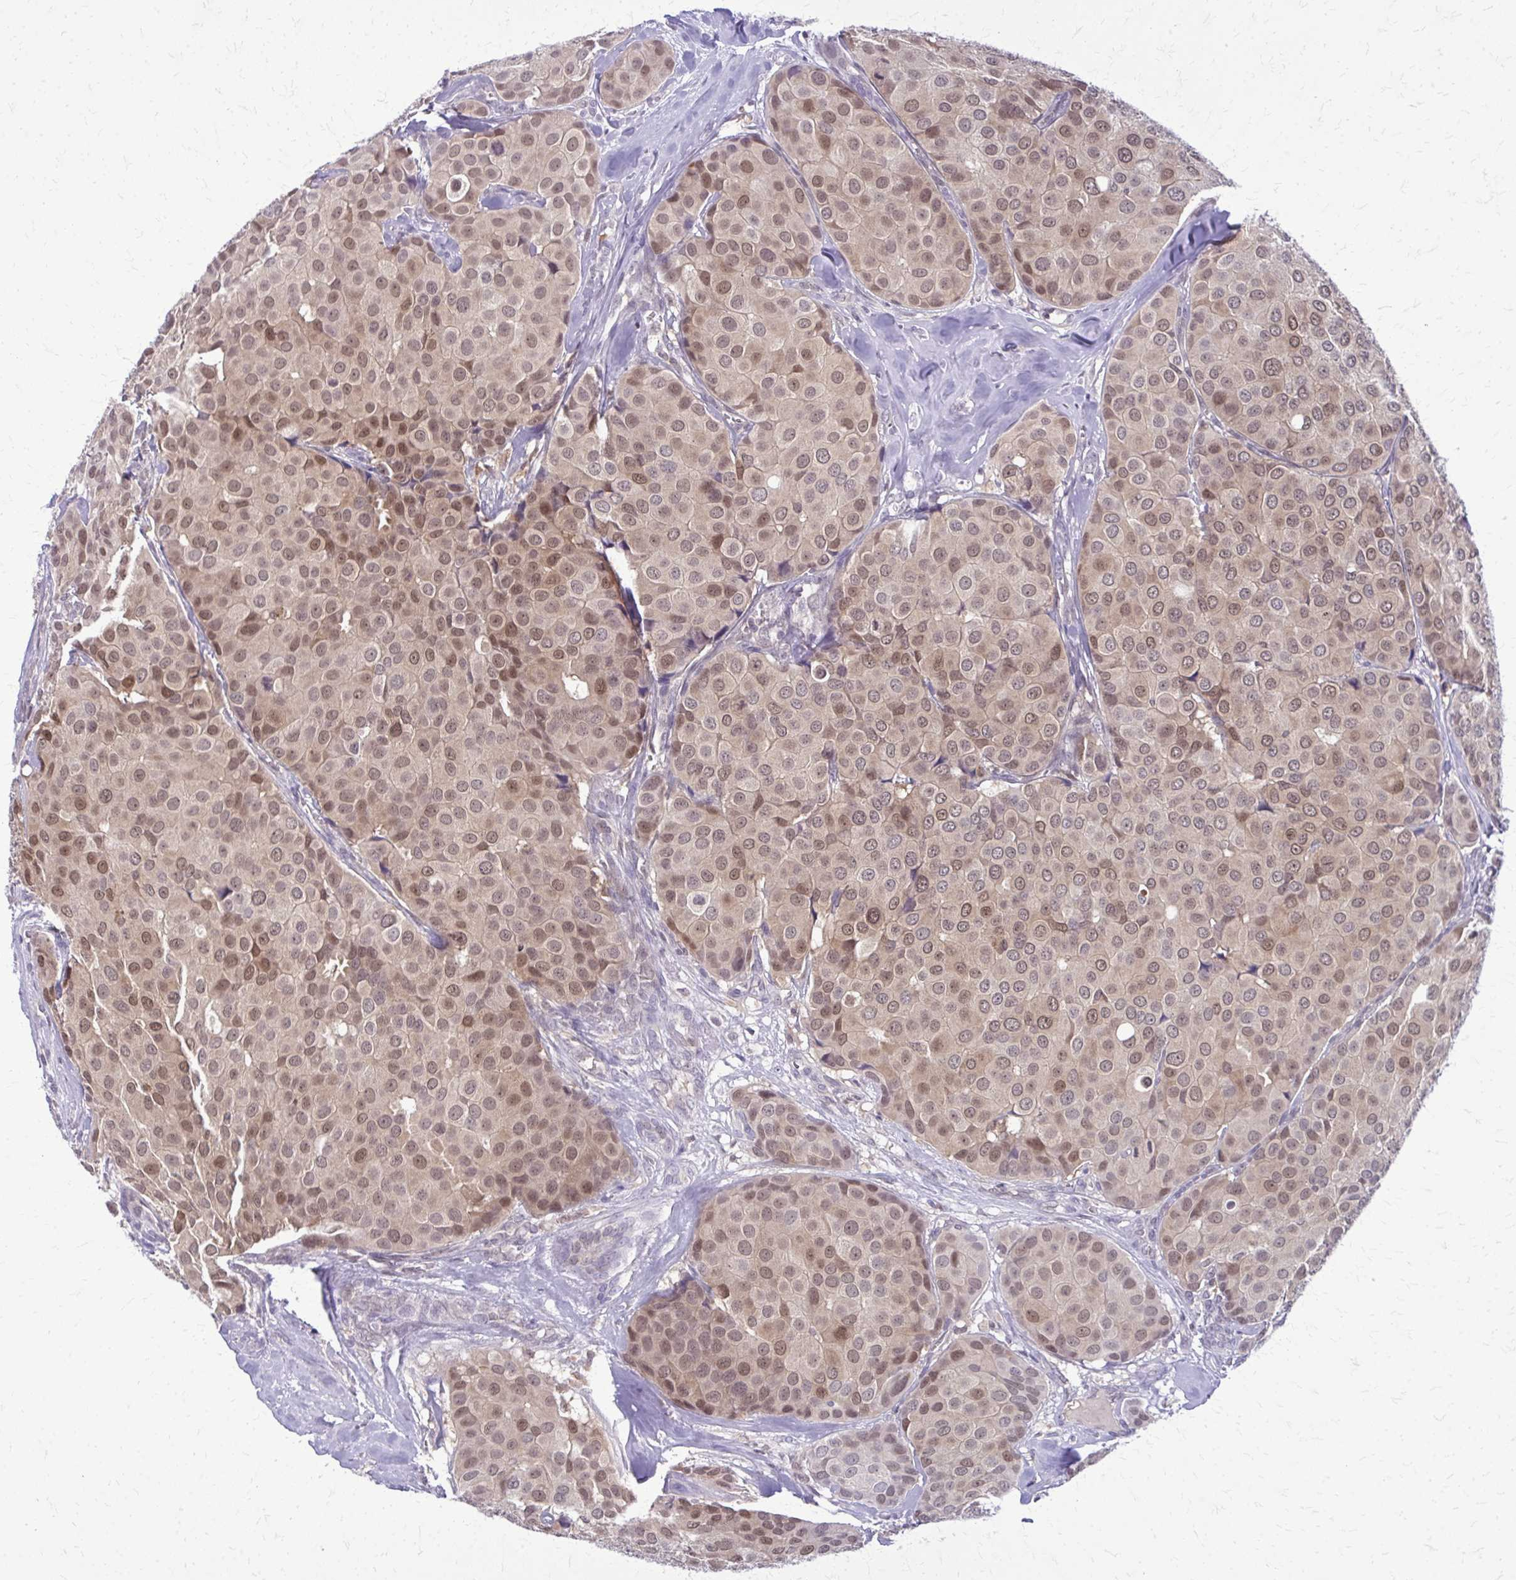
{"staining": {"intensity": "moderate", "quantity": ">75%", "location": "nuclear"}, "tissue": "breast cancer", "cell_type": "Tumor cells", "image_type": "cancer", "snomed": [{"axis": "morphology", "description": "Duct carcinoma"}, {"axis": "topography", "description": "Breast"}], "caption": "Brown immunohistochemical staining in human intraductal carcinoma (breast) exhibits moderate nuclear positivity in about >75% of tumor cells.", "gene": "GLRX", "patient": {"sex": "female", "age": 70}}